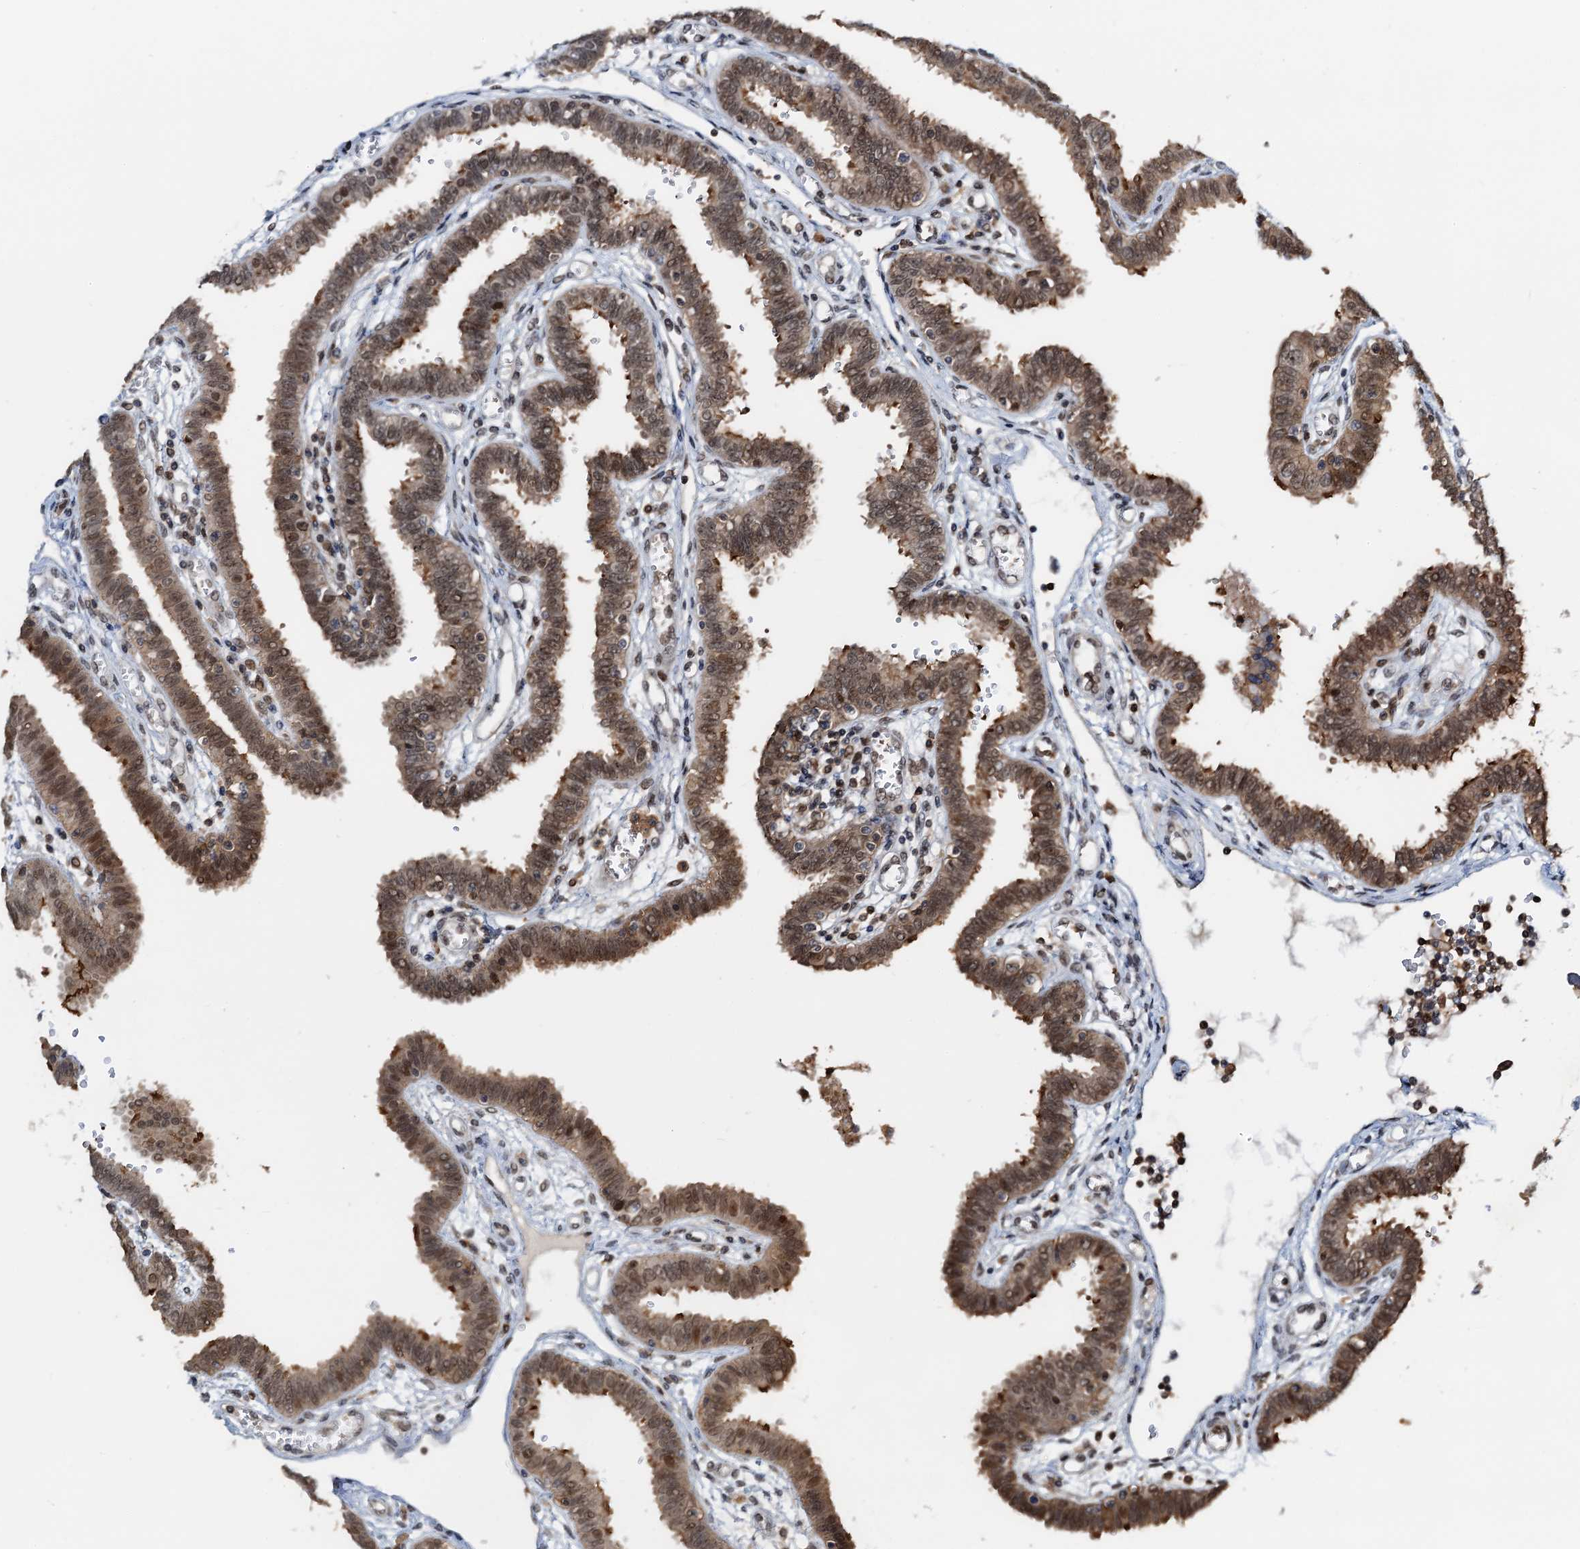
{"staining": {"intensity": "moderate", "quantity": ">75%", "location": "cytoplasmic/membranous,nuclear"}, "tissue": "fallopian tube", "cell_type": "Glandular cells", "image_type": "normal", "snomed": [{"axis": "morphology", "description": "Normal tissue, NOS"}, {"axis": "topography", "description": "Fallopian tube"}], "caption": "There is medium levels of moderate cytoplasmic/membranous,nuclear staining in glandular cells of unremarkable fallopian tube, as demonstrated by immunohistochemical staining (brown color).", "gene": "ZNF609", "patient": {"sex": "female", "age": 32}}